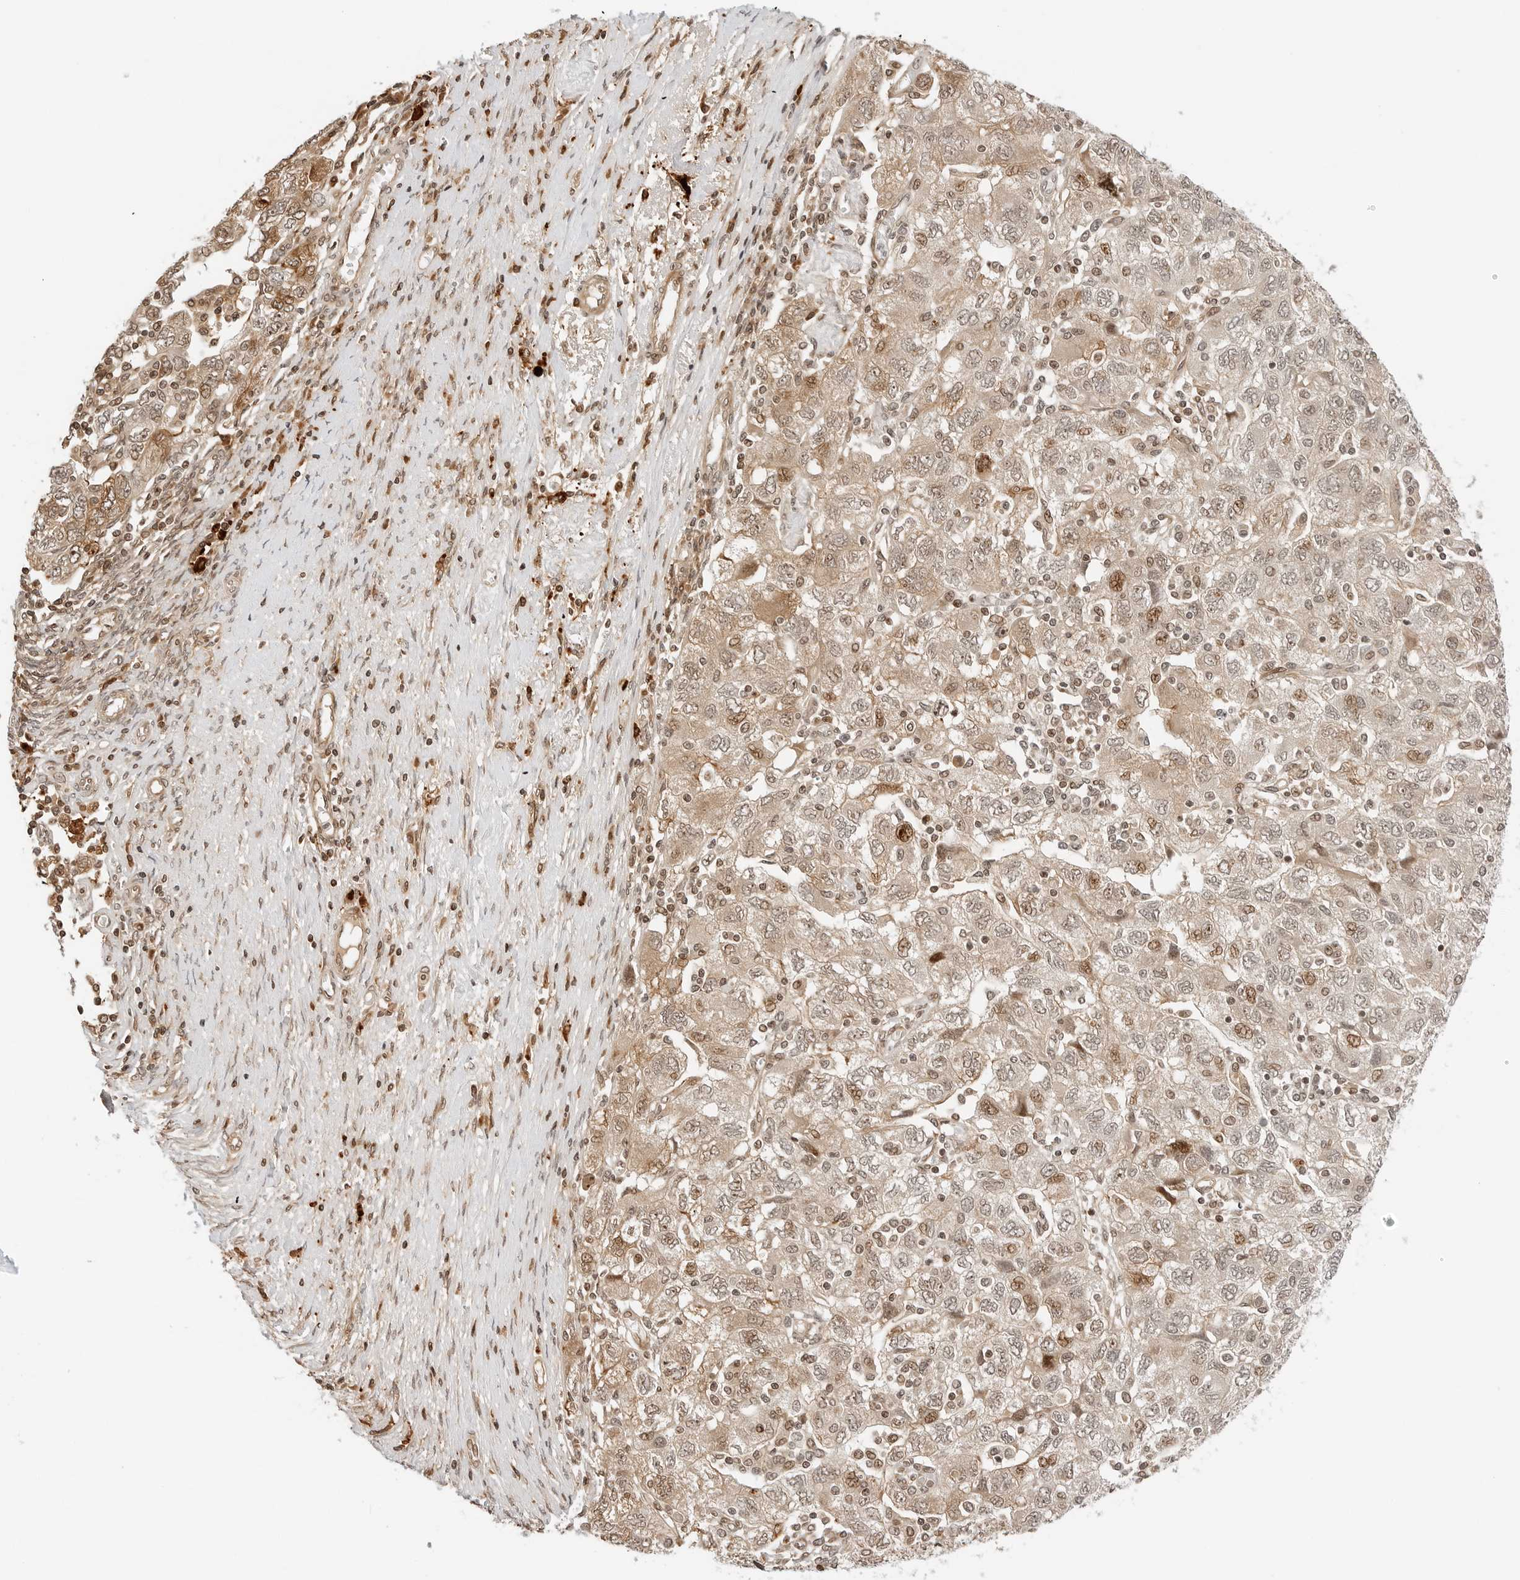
{"staining": {"intensity": "moderate", "quantity": "25%-75%", "location": "cytoplasmic/membranous,nuclear"}, "tissue": "ovarian cancer", "cell_type": "Tumor cells", "image_type": "cancer", "snomed": [{"axis": "morphology", "description": "Carcinoma, NOS"}, {"axis": "morphology", "description": "Cystadenocarcinoma, serous, NOS"}, {"axis": "topography", "description": "Ovary"}], "caption": "Tumor cells show medium levels of moderate cytoplasmic/membranous and nuclear positivity in approximately 25%-75% of cells in human ovarian cancer (carcinoma).", "gene": "GEM", "patient": {"sex": "female", "age": 69}}